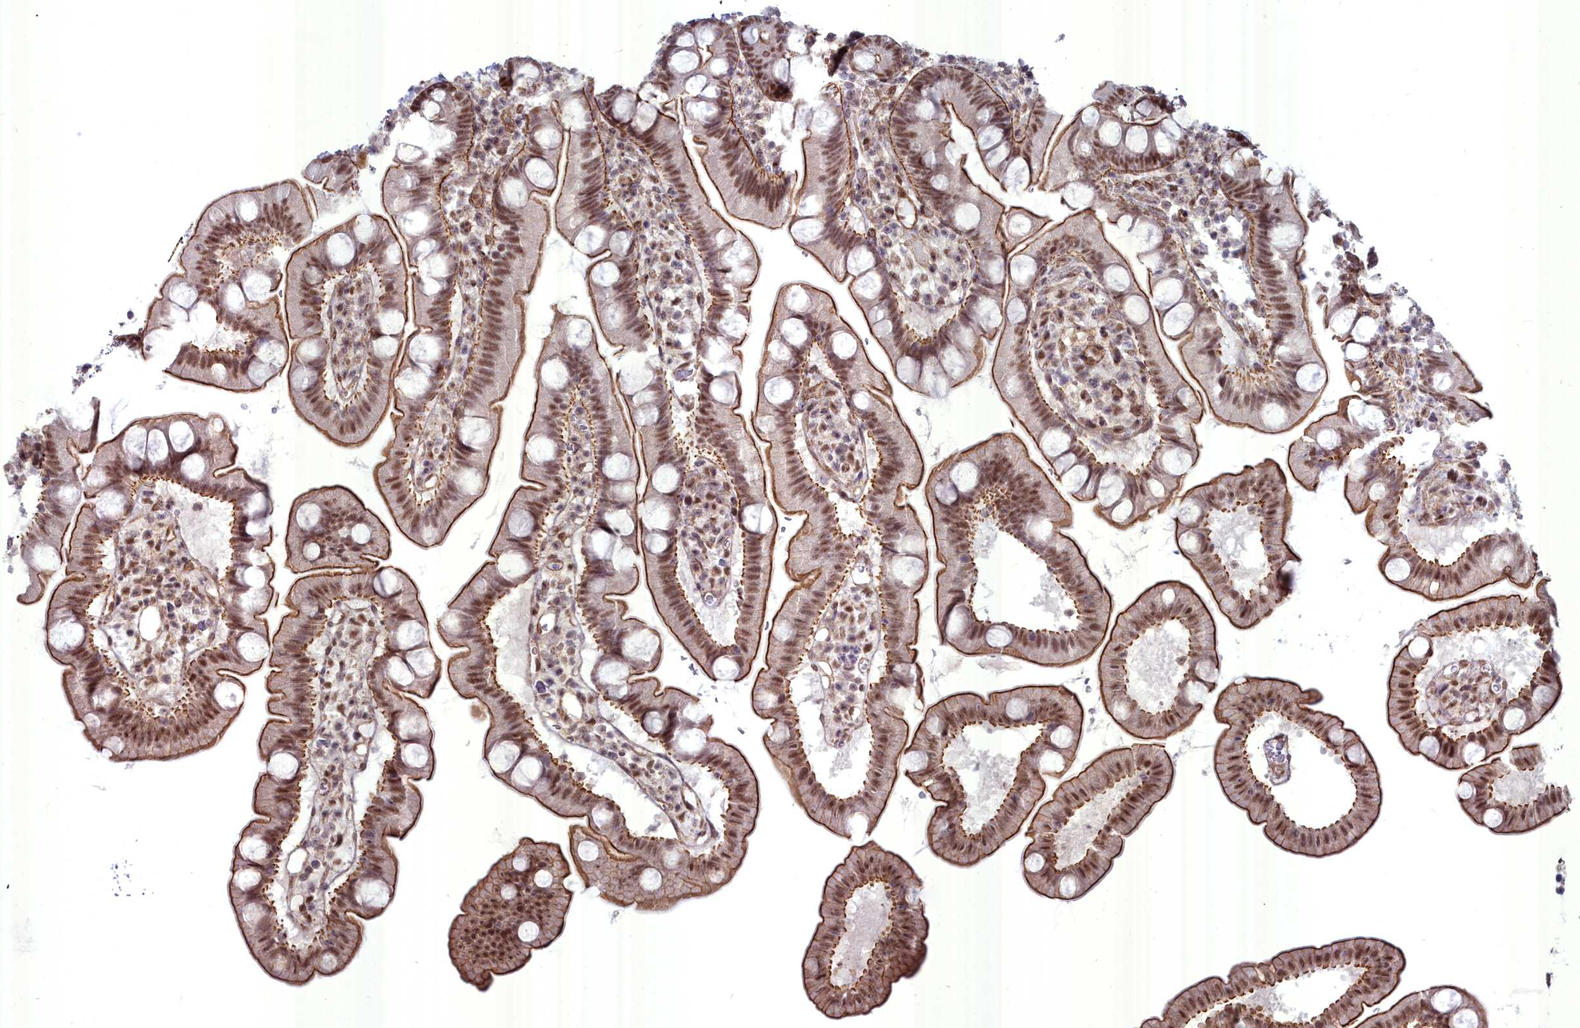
{"staining": {"intensity": "moderate", "quantity": ">75%", "location": "cytoplasmic/membranous,nuclear"}, "tissue": "small intestine", "cell_type": "Glandular cells", "image_type": "normal", "snomed": [{"axis": "morphology", "description": "Normal tissue, NOS"}, {"axis": "topography", "description": "Small intestine"}], "caption": "Small intestine stained for a protein demonstrates moderate cytoplasmic/membranous,nuclear positivity in glandular cells. (brown staining indicates protein expression, while blue staining denotes nuclei).", "gene": "YJU2", "patient": {"sex": "female", "age": 68}}